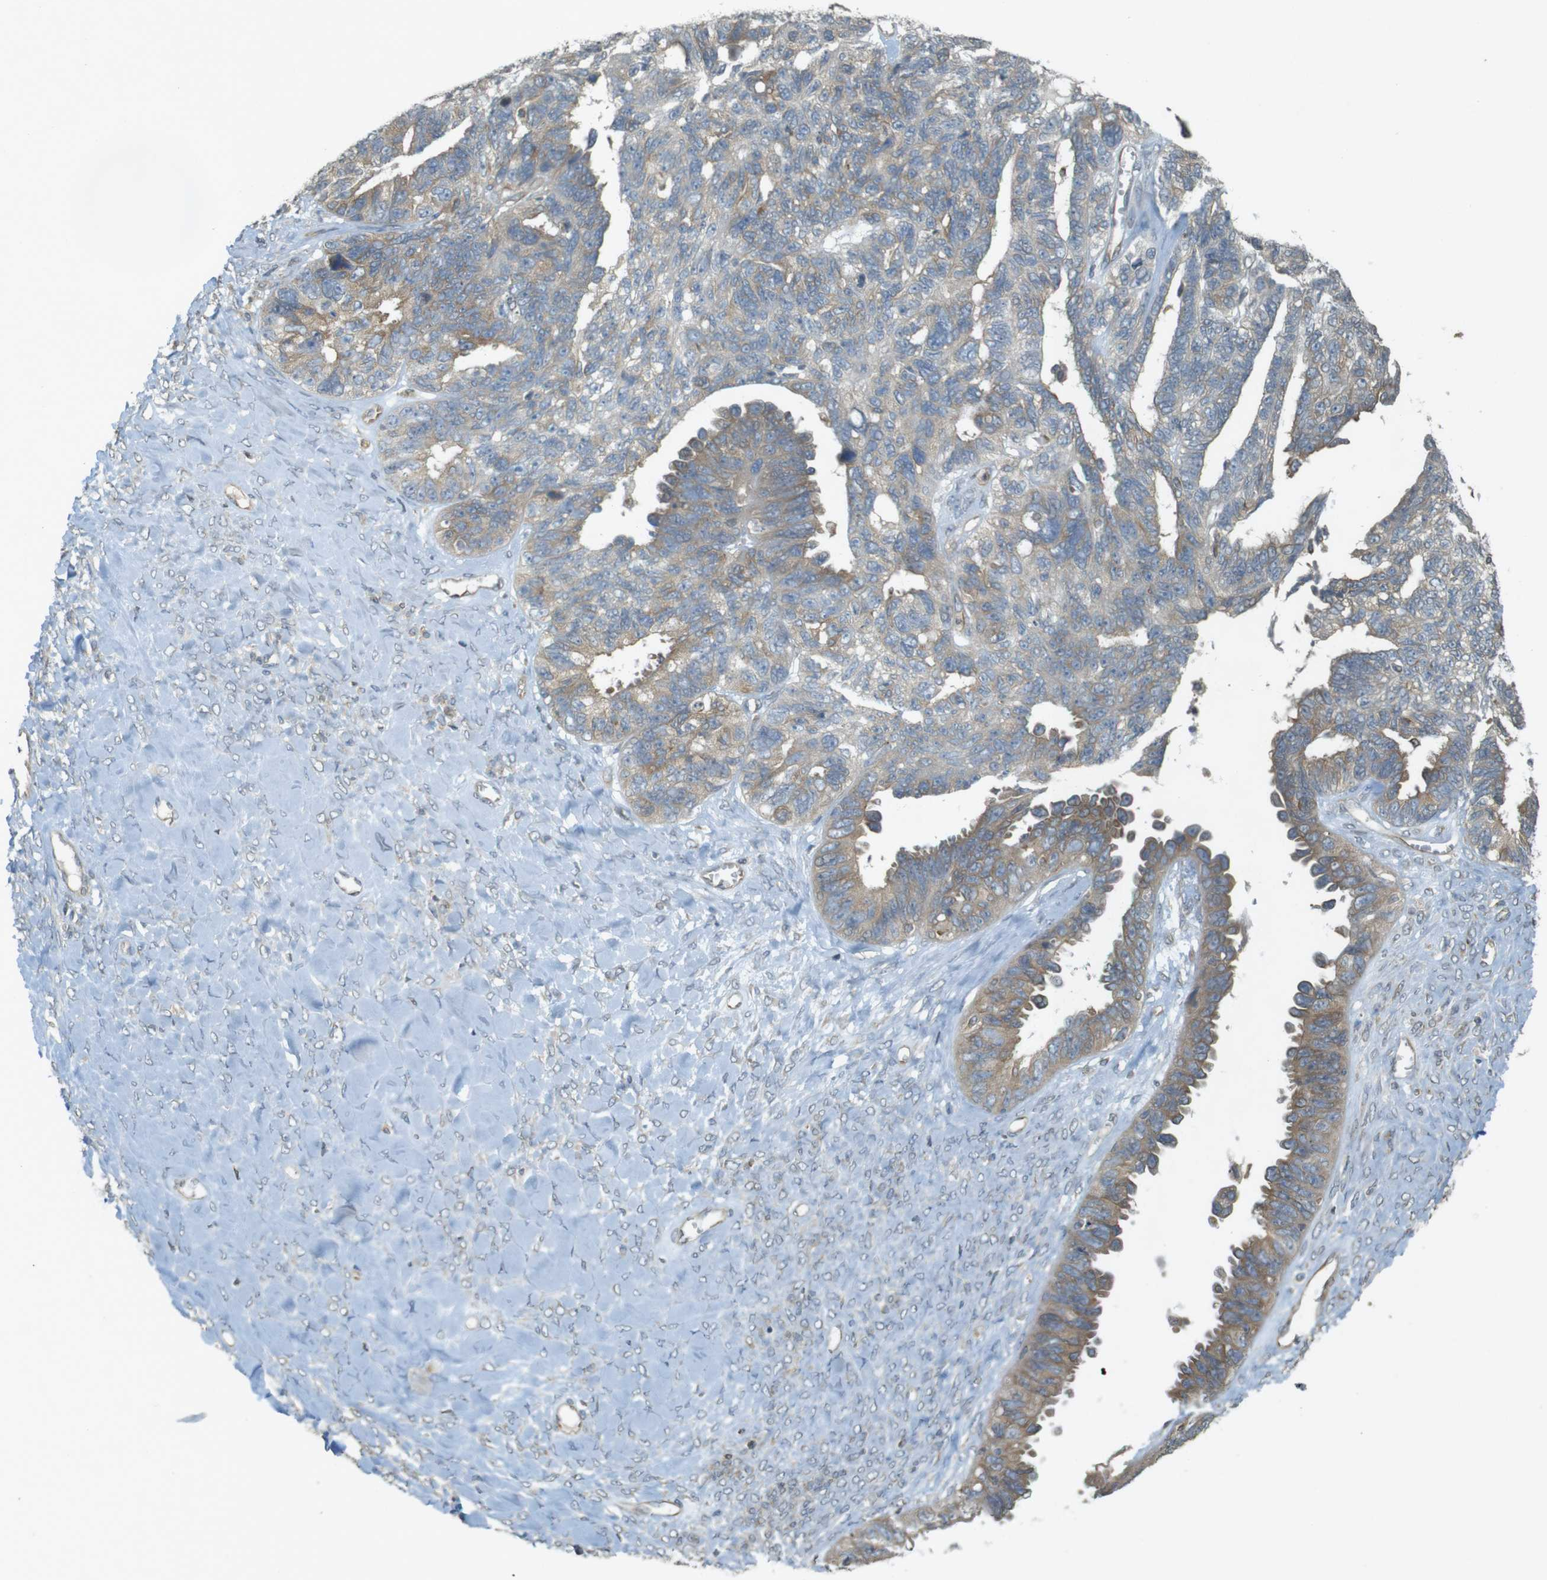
{"staining": {"intensity": "moderate", "quantity": ">75%", "location": "cytoplasmic/membranous"}, "tissue": "ovarian cancer", "cell_type": "Tumor cells", "image_type": "cancer", "snomed": [{"axis": "morphology", "description": "Cystadenocarcinoma, serous, NOS"}, {"axis": "topography", "description": "Ovary"}], "caption": "Human ovarian cancer stained with a protein marker exhibits moderate staining in tumor cells.", "gene": "KIF5B", "patient": {"sex": "female", "age": 79}}